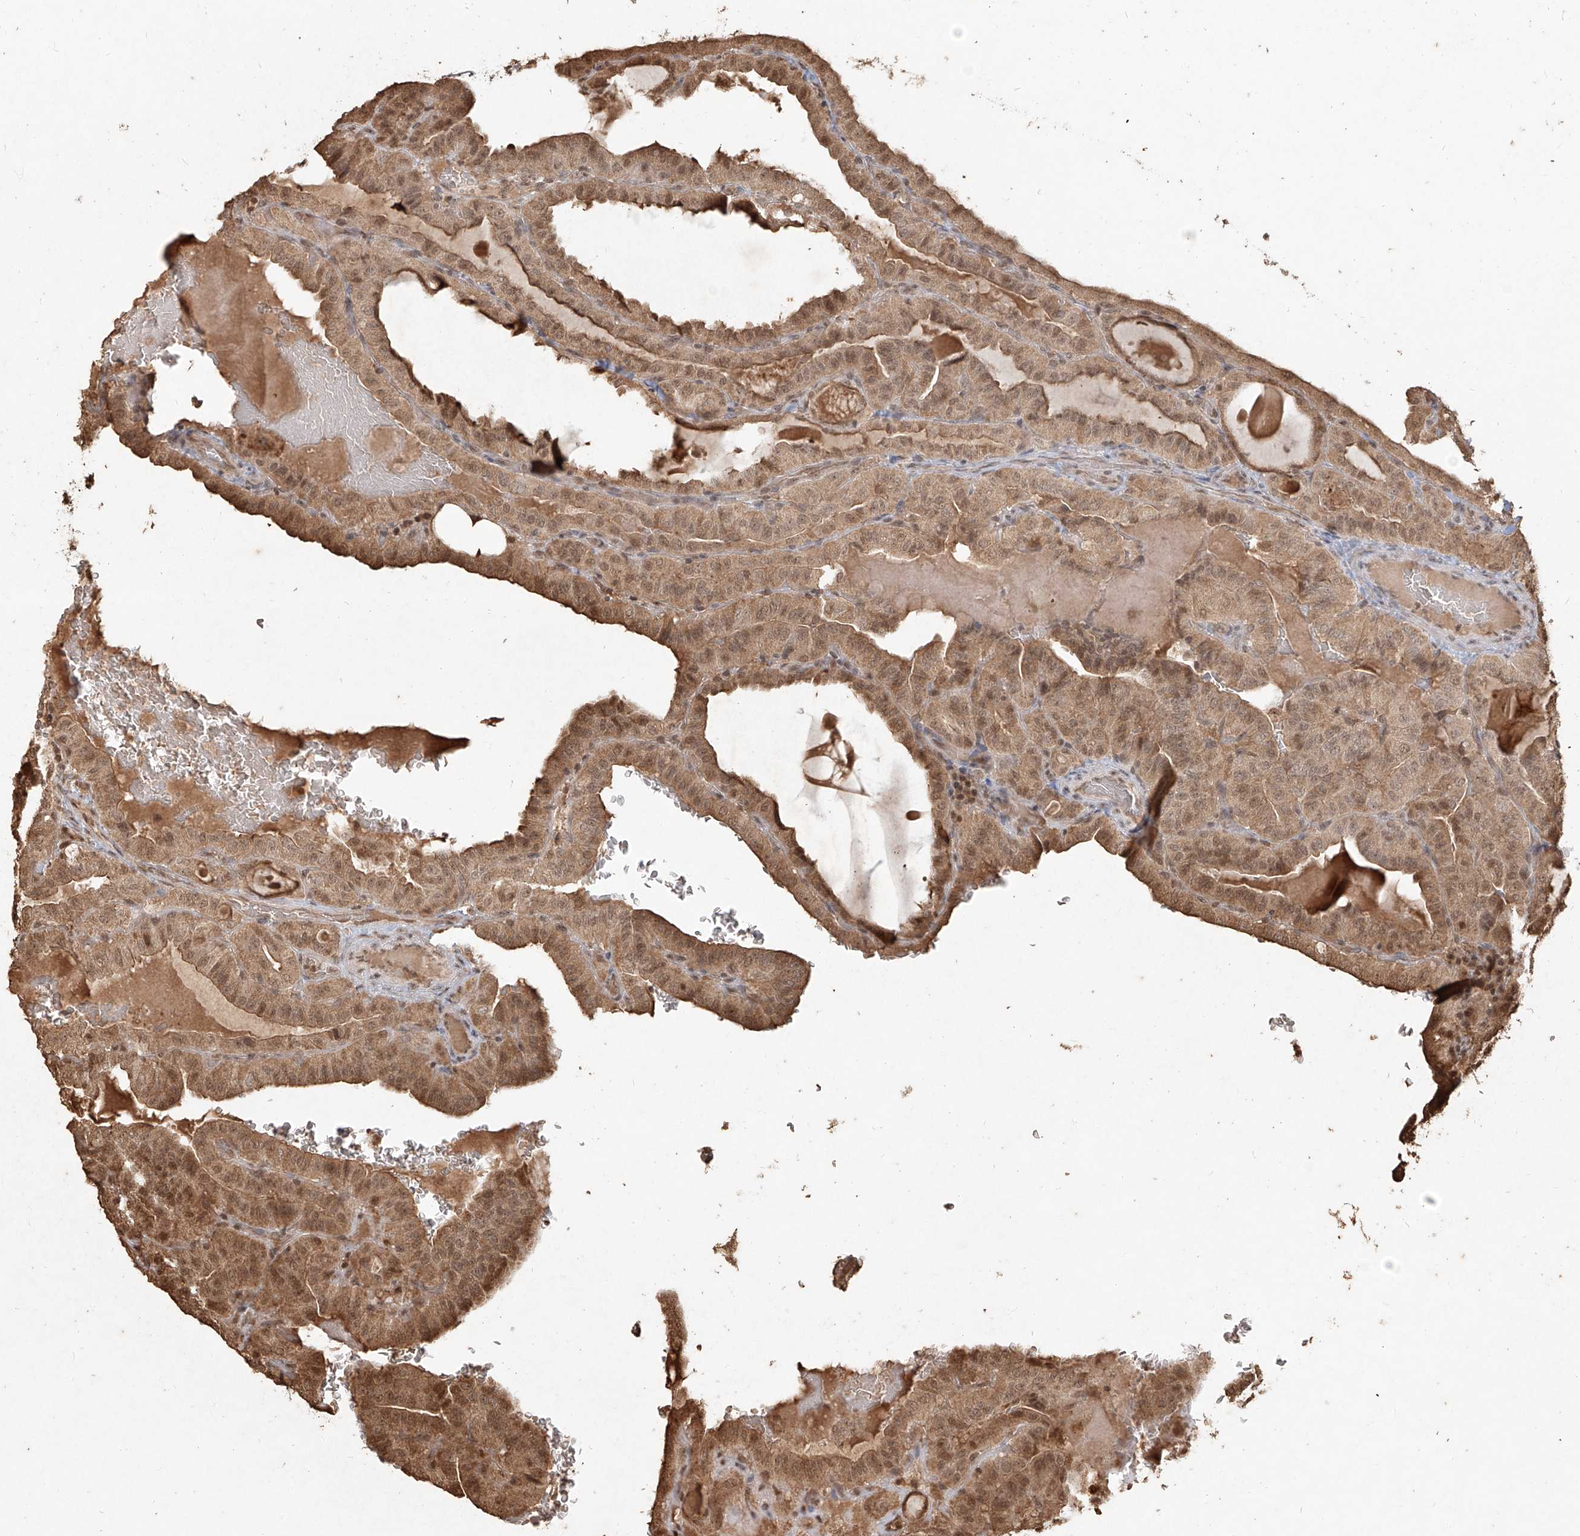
{"staining": {"intensity": "moderate", "quantity": ">75%", "location": "cytoplasmic/membranous,nuclear"}, "tissue": "thyroid cancer", "cell_type": "Tumor cells", "image_type": "cancer", "snomed": [{"axis": "morphology", "description": "Papillary adenocarcinoma, NOS"}, {"axis": "topography", "description": "Thyroid gland"}], "caption": "IHC of papillary adenocarcinoma (thyroid) reveals medium levels of moderate cytoplasmic/membranous and nuclear positivity in about >75% of tumor cells.", "gene": "UBE2K", "patient": {"sex": "male", "age": 77}}